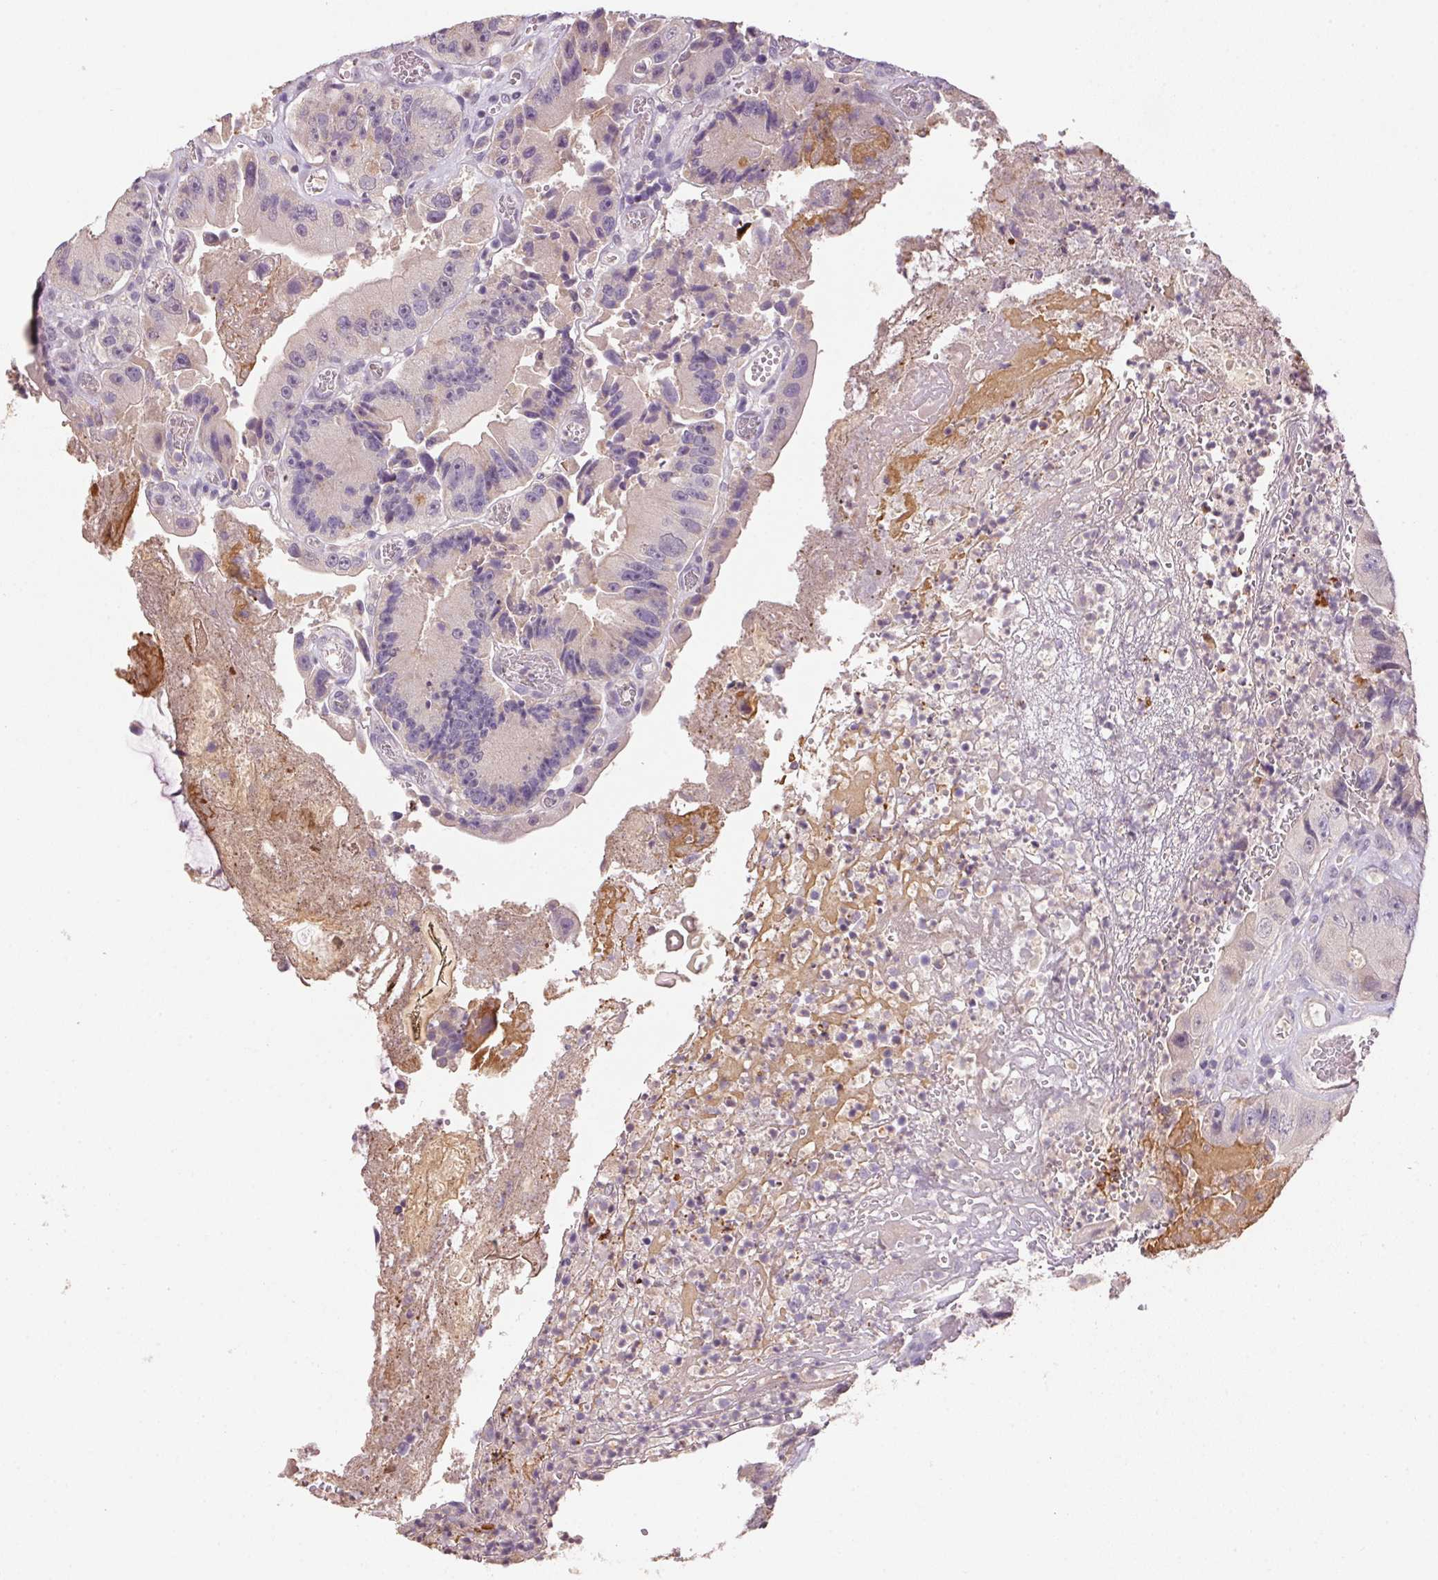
{"staining": {"intensity": "negative", "quantity": "none", "location": "none"}, "tissue": "colorectal cancer", "cell_type": "Tumor cells", "image_type": "cancer", "snomed": [{"axis": "morphology", "description": "Adenocarcinoma, NOS"}, {"axis": "topography", "description": "Colon"}], "caption": "Human colorectal cancer (adenocarcinoma) stained for a protein using immunohistochemistry (IHC) shows no positivity in tumor cells.", "gene": "ALDH8A1", "patient": {"sex": "female", "age": 86}}